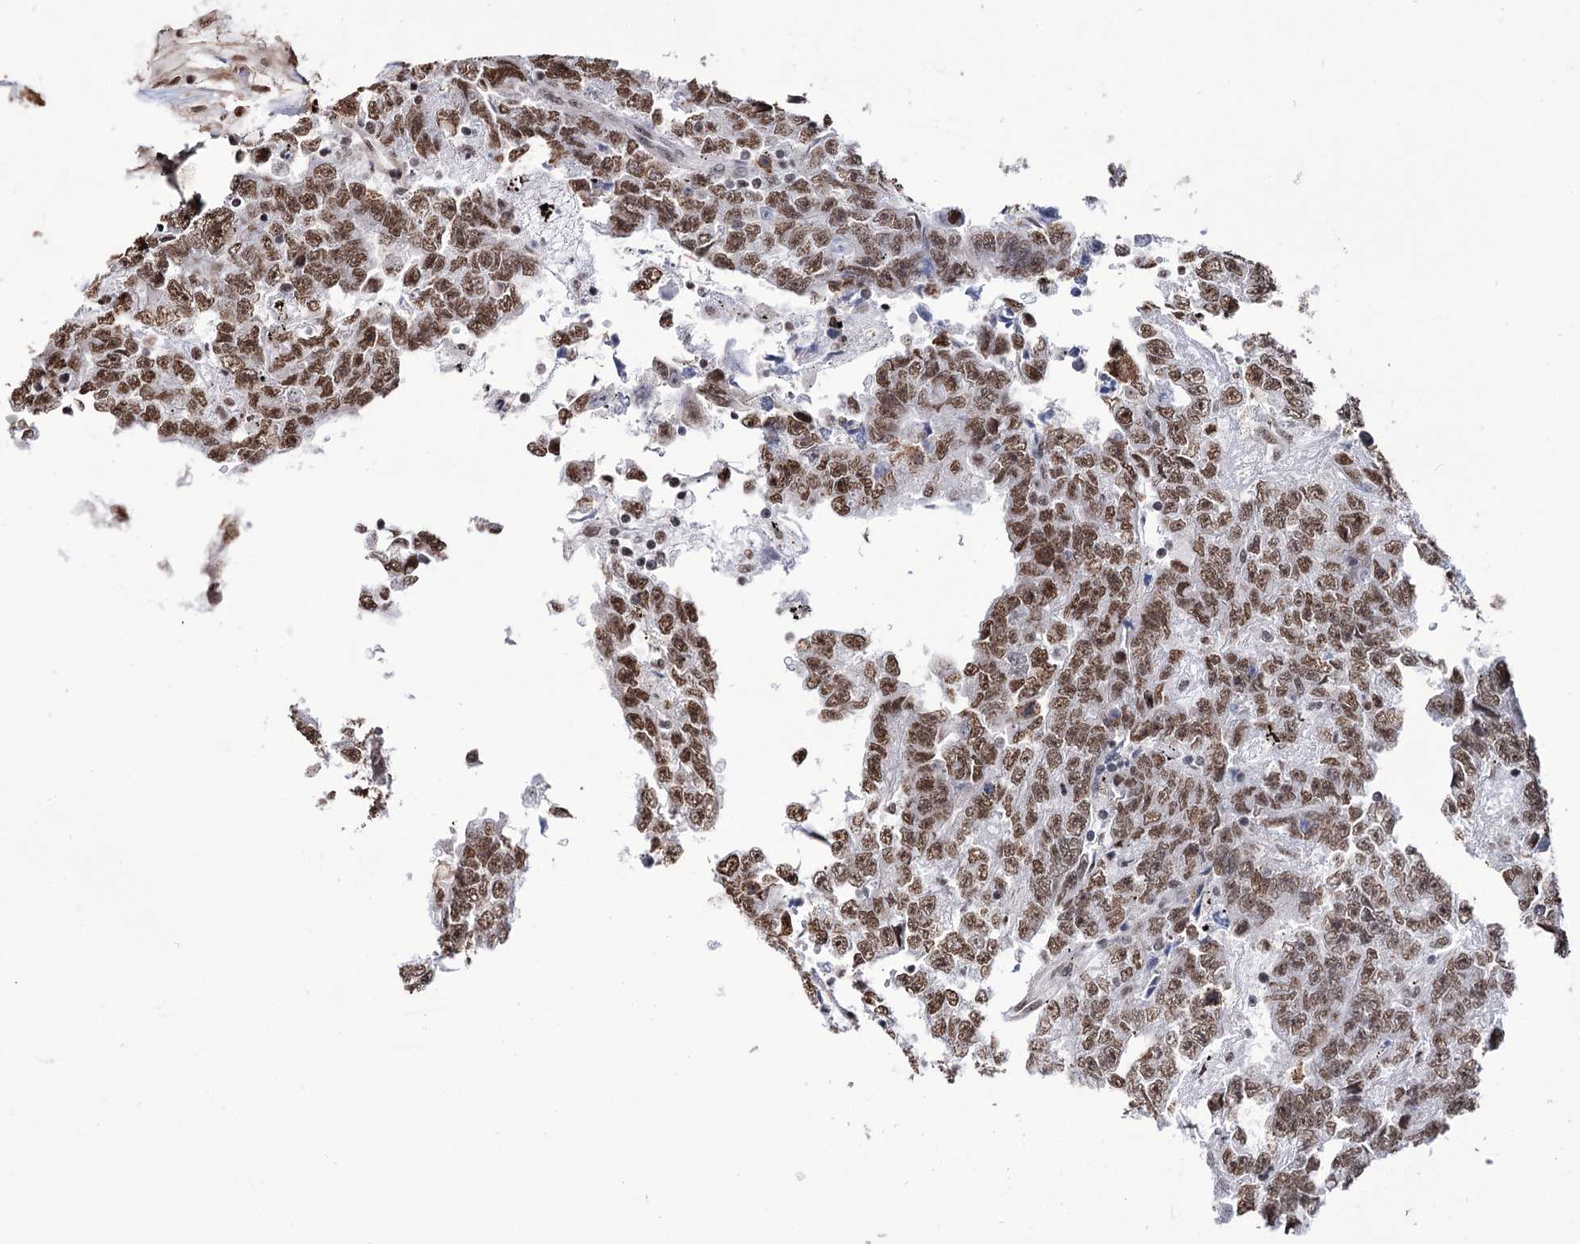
{"staining": {"intensity": "moderate", "quantity": ">75%", "location": "nuclear"}, "tissue": "testis cancer", "cell_type": "Tumor cells", "image_type": "cancer", "snomed": [{"axis": "morphology", "description": "Carcinoma, Embryonal, NOS"}, {"axis": "topography", "description": "Testis"}], "caption": "Testis cancer tissue demonstrates moderate nuclear positivity in about >75% of tumor cells, visualized by immunohistochemistry.", "gene": "ABHD10", "patient": {"sex": "male", "age": 25}}